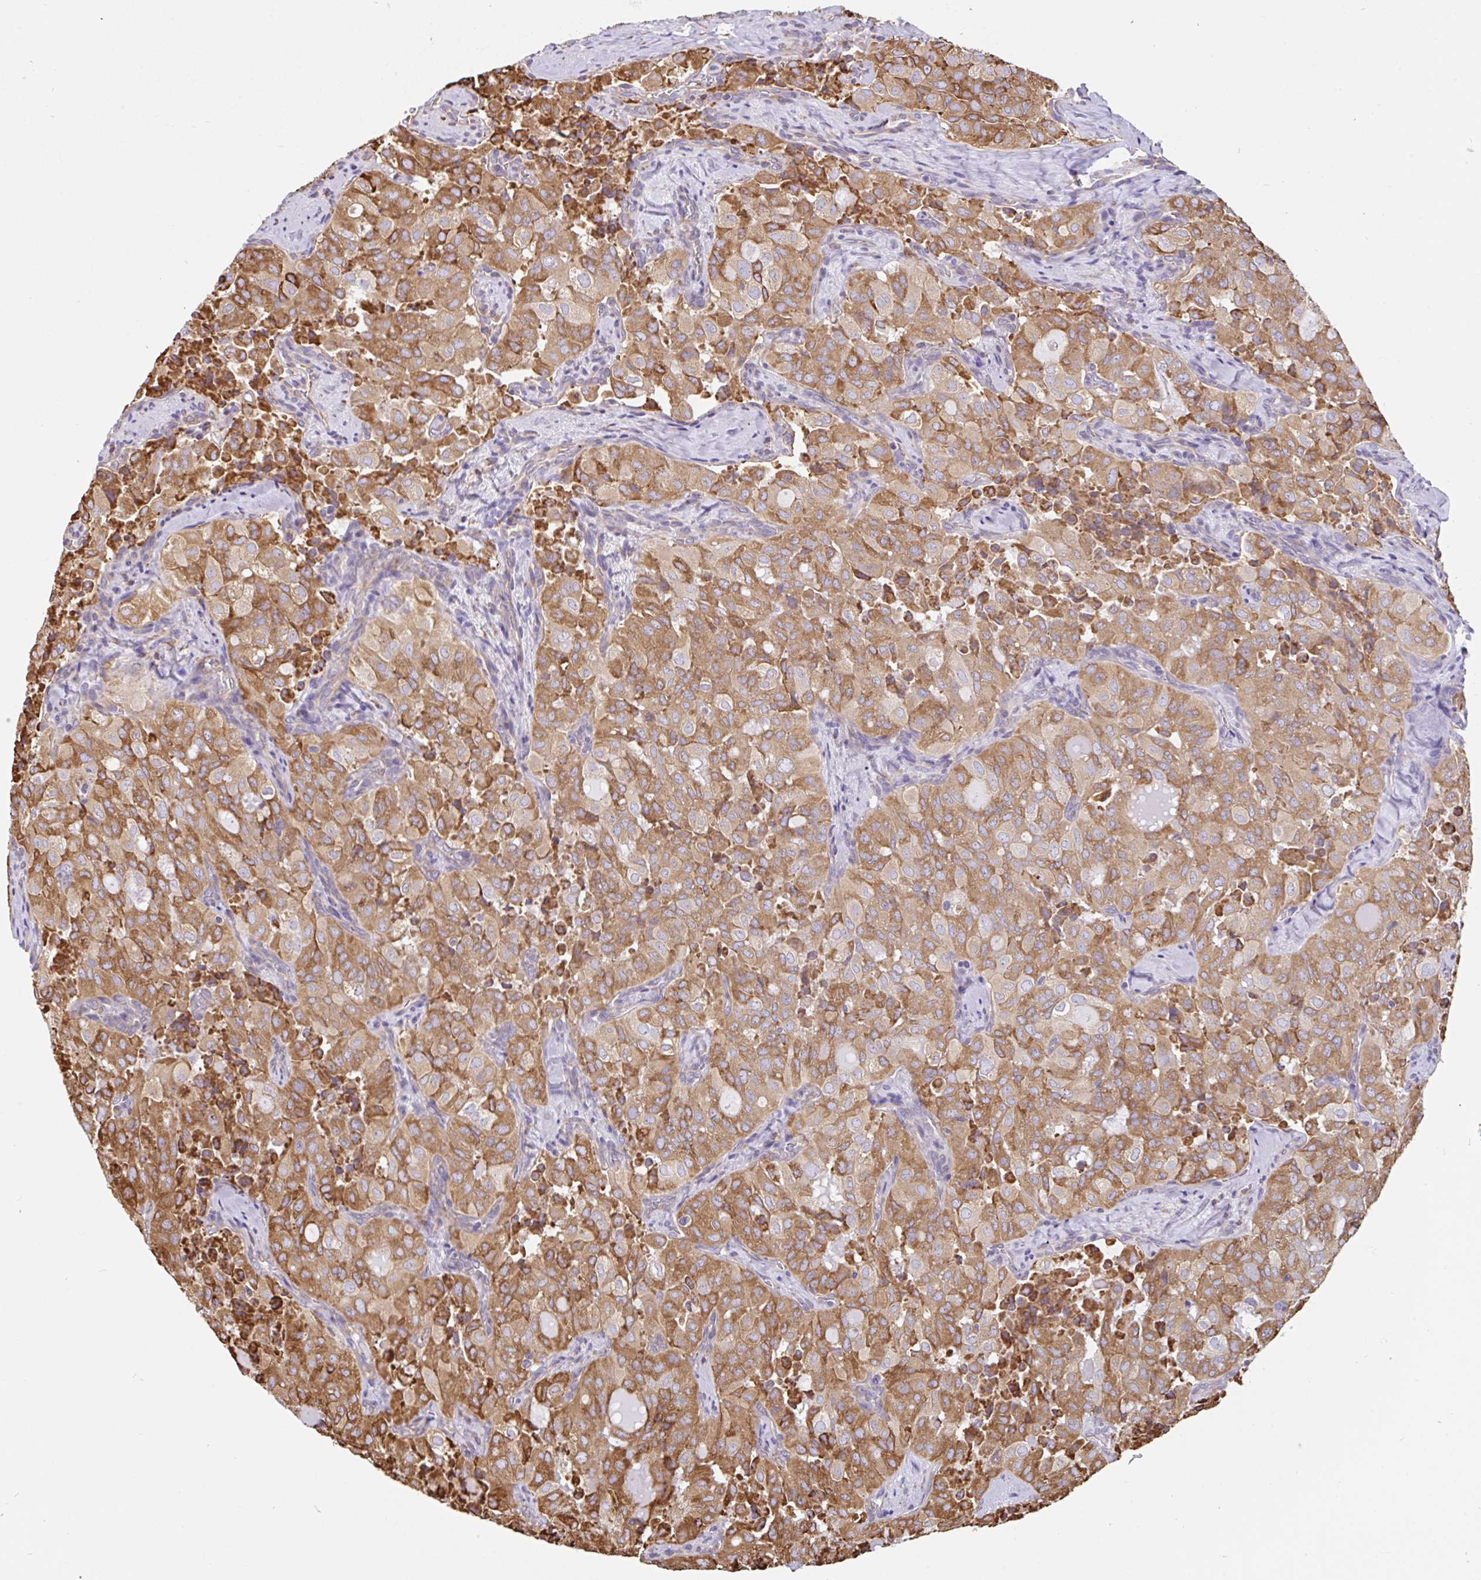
{"staining": {"intensity": "strong", "quantity": ">75%", "location": "cytoplasmic/membranous"}, "tissue": "thyroid cancer", "cell_type": "Tumor cells", "image_type": "cancer", "snomed": [{"axis": "morphology", "description": "Follicular adenoma carcinoma, NOS"}, {"axis": "topography", "description": "Thyroid gland"}], "caption": "DAB (3,3'-diaminobenzidine) immunohistochemical staining of human follicular adenoma carcinoma (thyroid) exhibits strong cytoplasmic/membranous protein positivity in approximately >75% of tumor cells.", "gene": "EML5", "patient": {"sex": "male", "age": 75}}